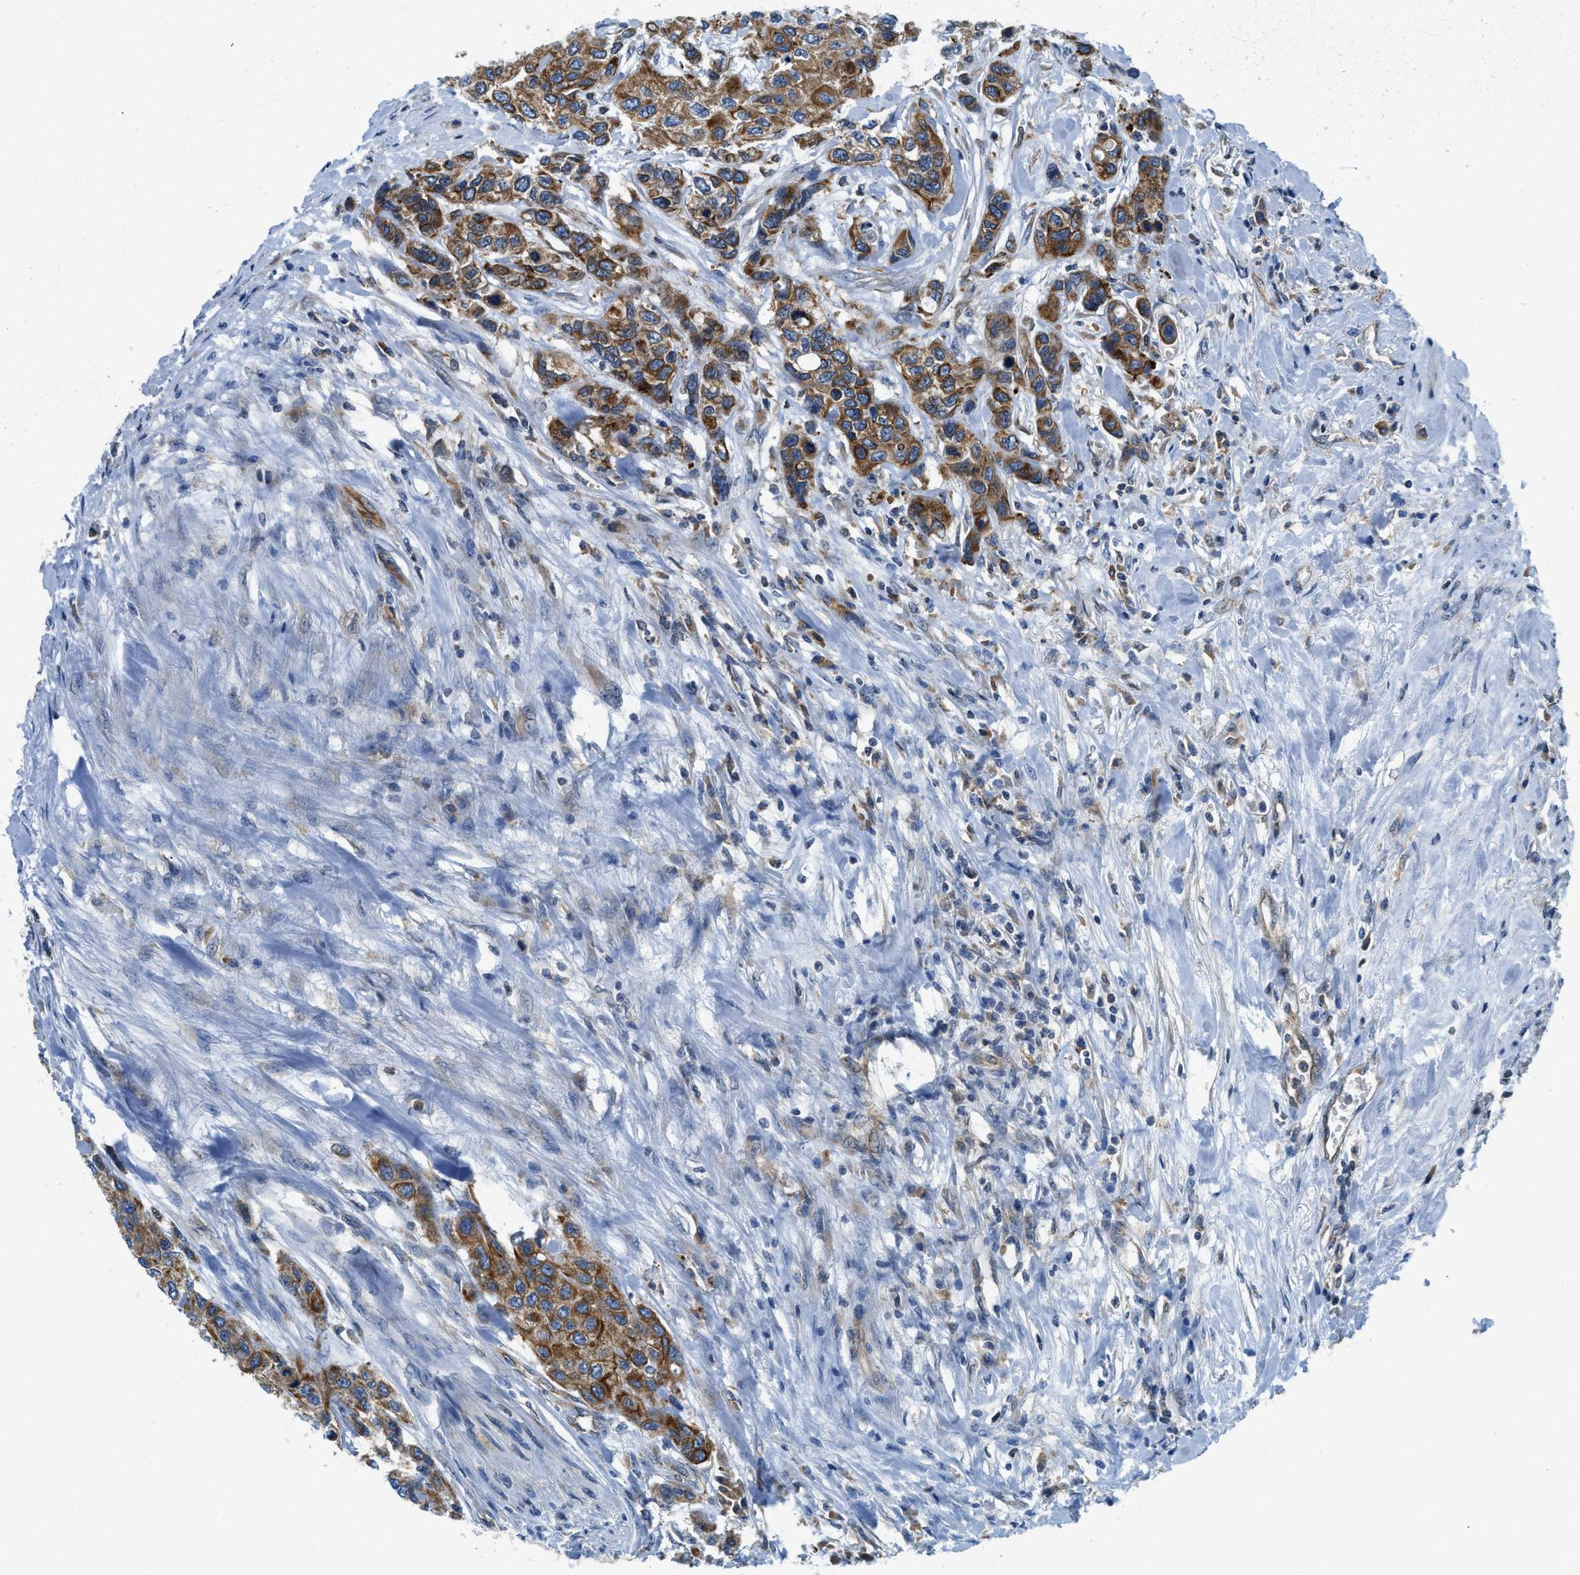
{"staining": {"intensity": "moderate", "quantity": ">75%", "location": "cytoplasmic/membranous"}, "tissue": "urothelial cancer", "cell_type": "Tumor cells", "image_type": "cancer", "snomed": [{"axis": "morphology", "description": "Urothelial carcinoma, High grade"}, {"axis": "topography", "description": "Urinary bladder"}], "caption": "High-grade urothelial carcinoma stained with a protein marker shows moderate staining in tumor cells.", "gene": "BCAP31", "patient": {"sex": "female", "age": 56}}